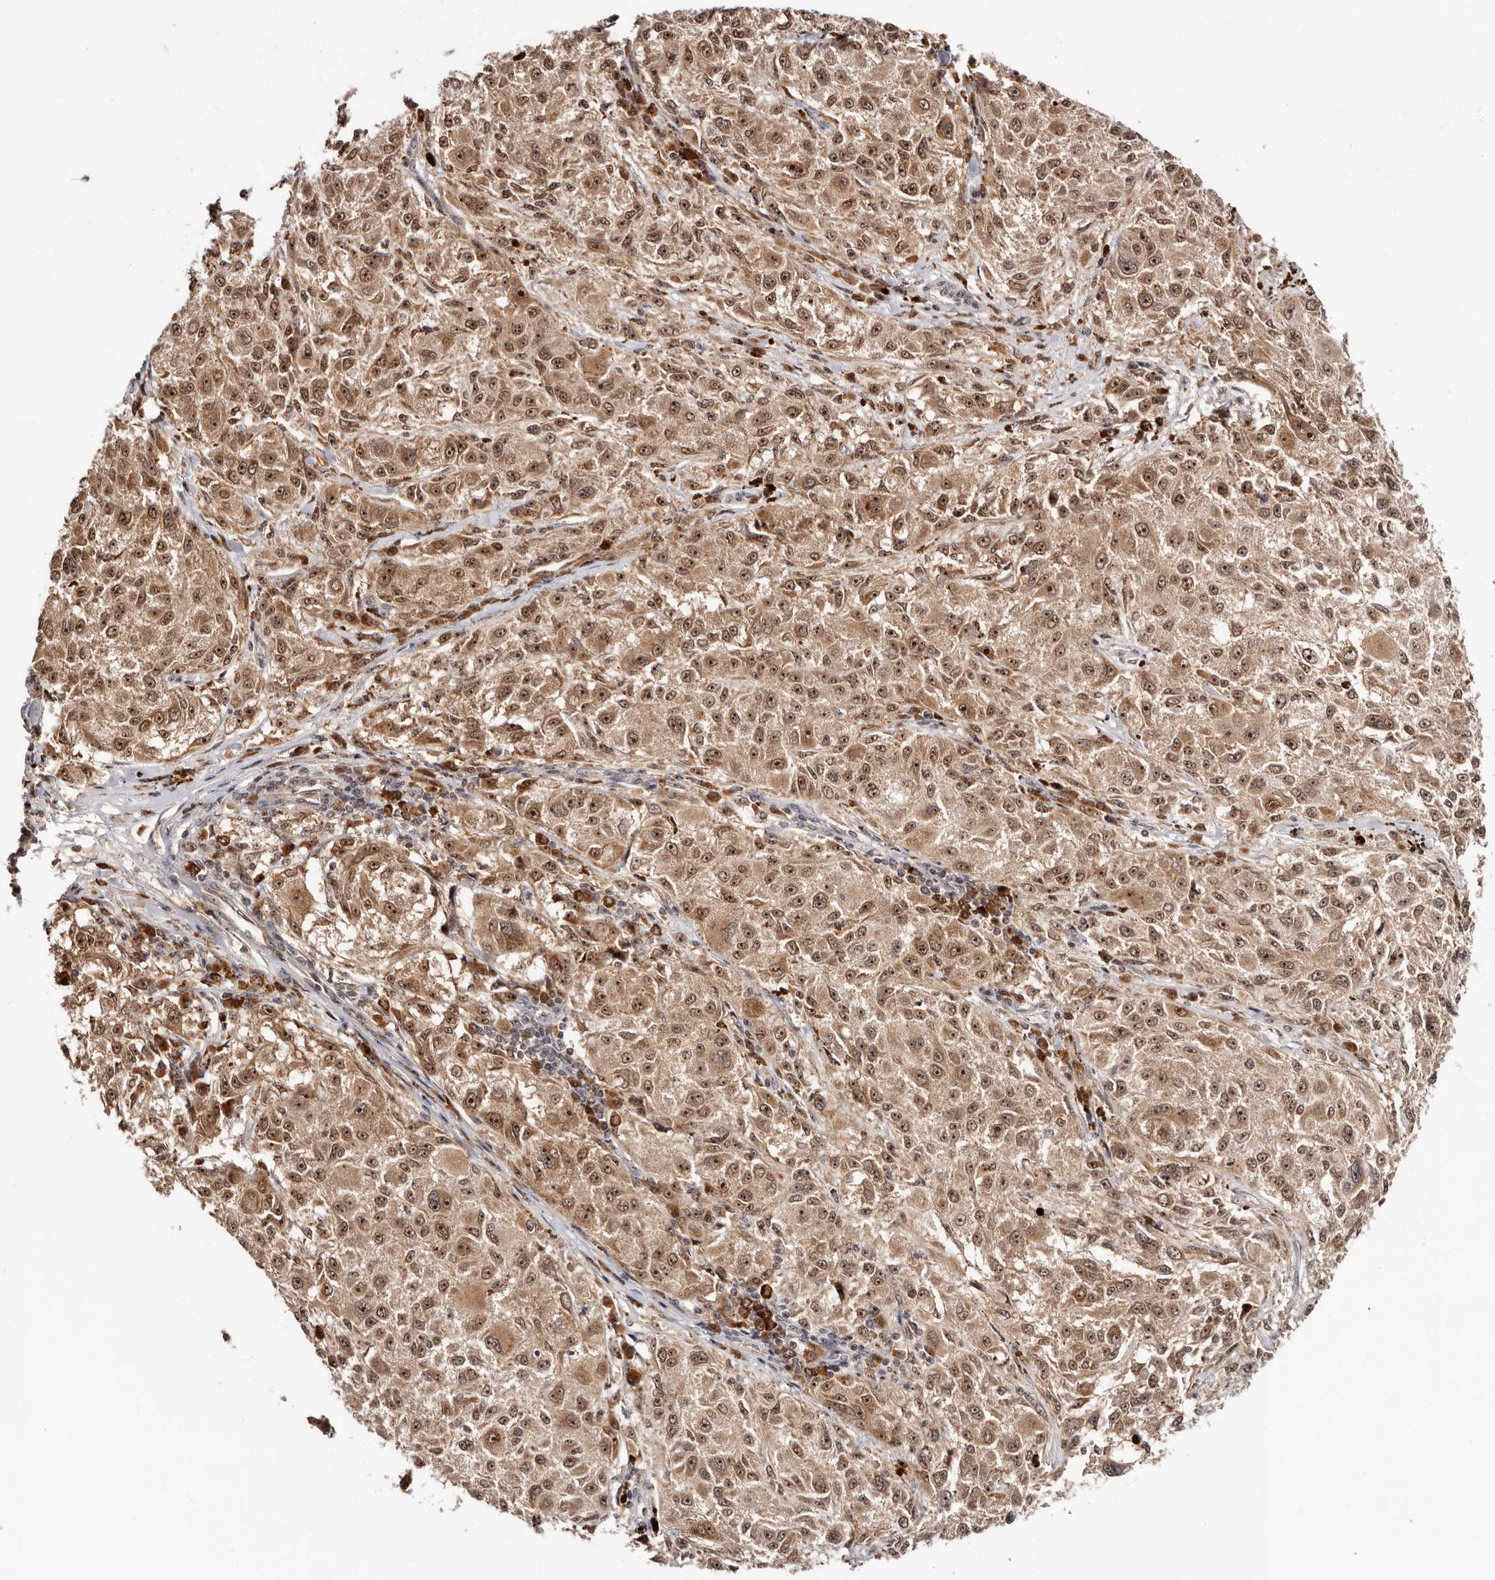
{"staining": {"intensity": "strong", "quantity": ">75%", "location": "cytoplasmic/membranous,nuclear"}, "tissue": "melanoma", "cell_type": "Tumor cells", "image_type": "cancer", "snomed": [{"axis": "morphology", "description": "Necrosis, NOS"}, {"axis": "morphology", "description": "Malignant melanoma, NOS"}, {"axis": "topography", "description": "Skin"}], "caption": "Melanoma tissue demonstrates strong cytoplasmic/membranous and nuclear positivity in about >75% of tumor cells", "gene": "APOL6", "patient": {"sex": "female", "age": 87}}